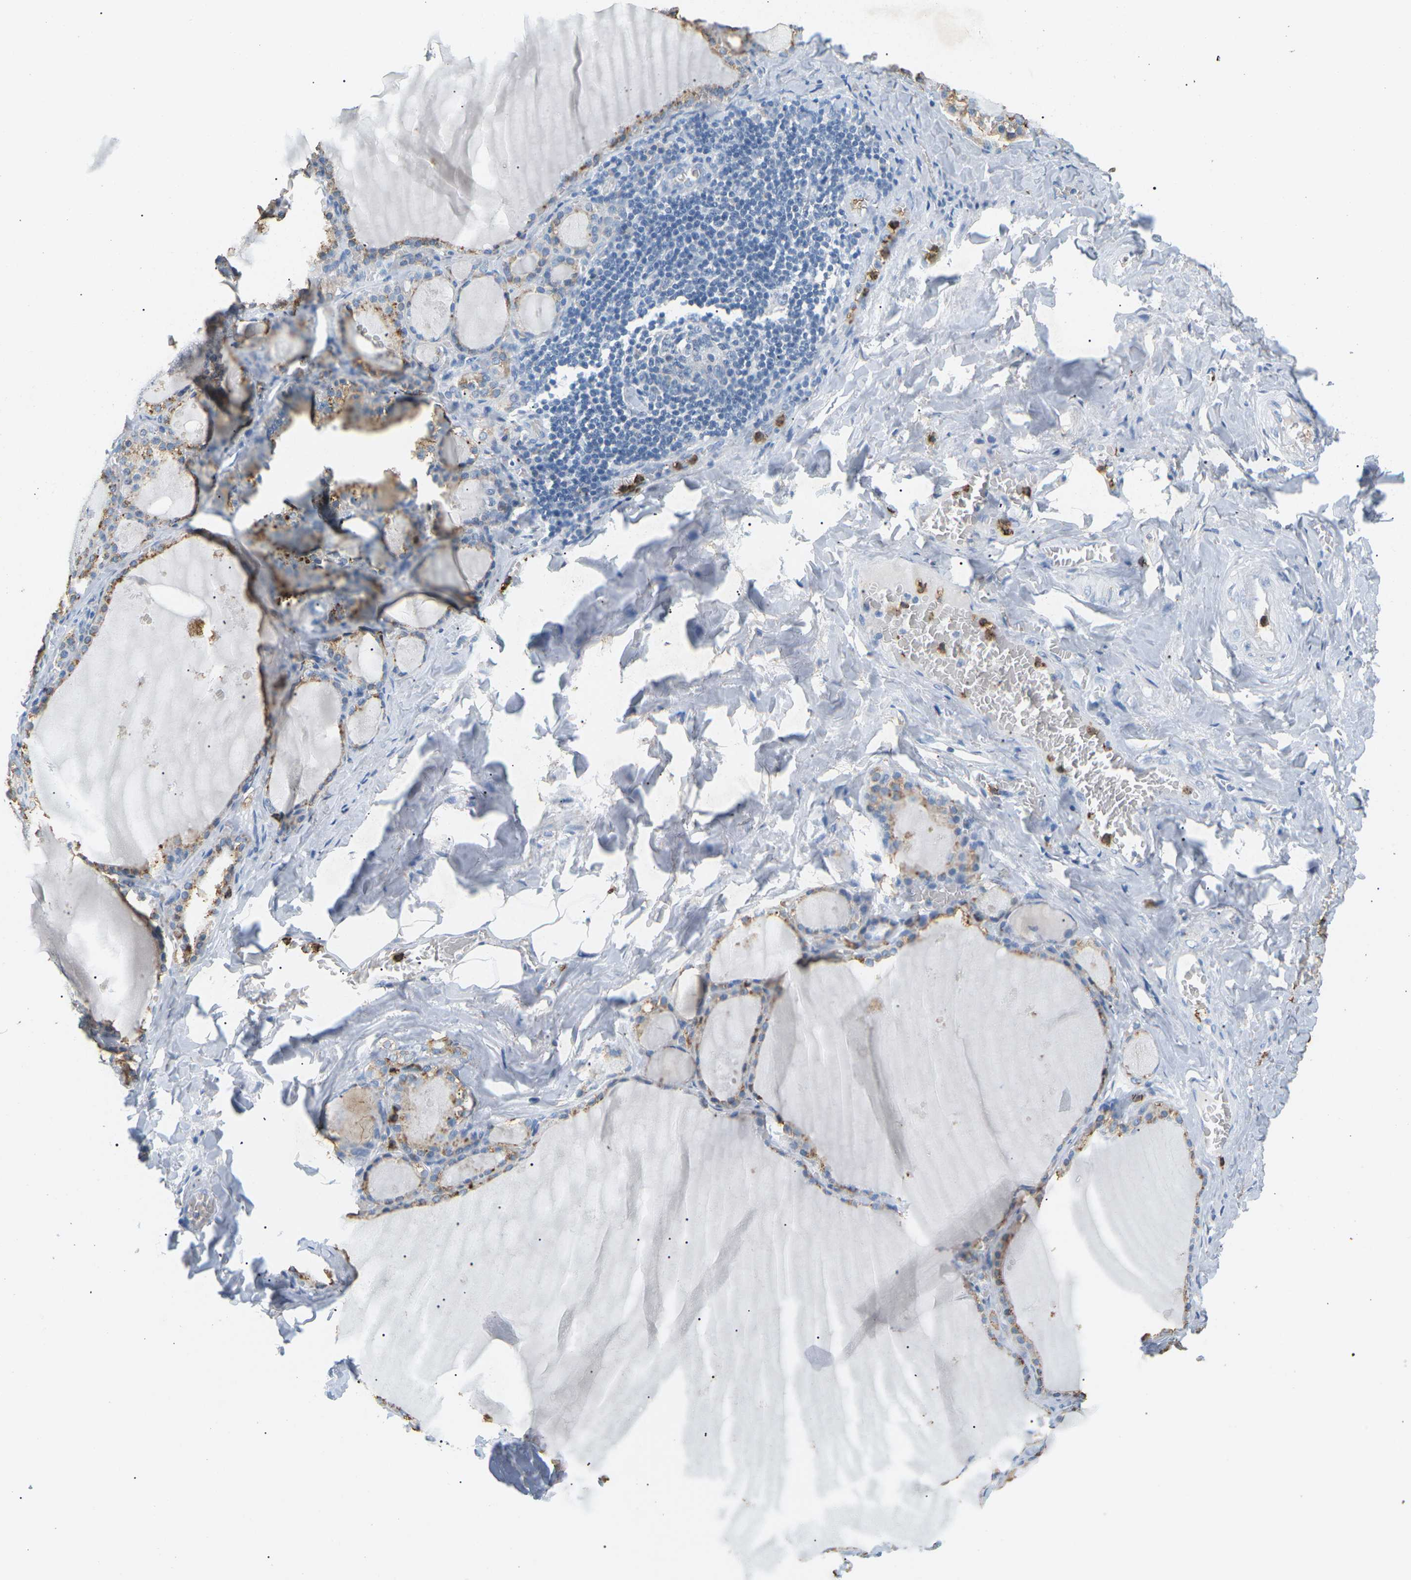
{"staining": {"intensity": "moderate", "quantity": ">75%", "location": "cytoplasmic/membranous"}, "tissue": "thyroid gland", "cell_type": "Glandular cells", "image_type": "normal", "snomed": [{"axis": "morphology", "description": "Normal tissue, NOS"}, {"axis": "topography", "description": "Thyroid gland"}], "caption": "An IHC histopathology image of unremarkable tissue is shown. Protein staining in brown labels moderate cytoplasmic/membranous positivity in thyroid gland within glandular cells.", "gene": "ADM", "patient": {"sex": "male", "age": 56}}